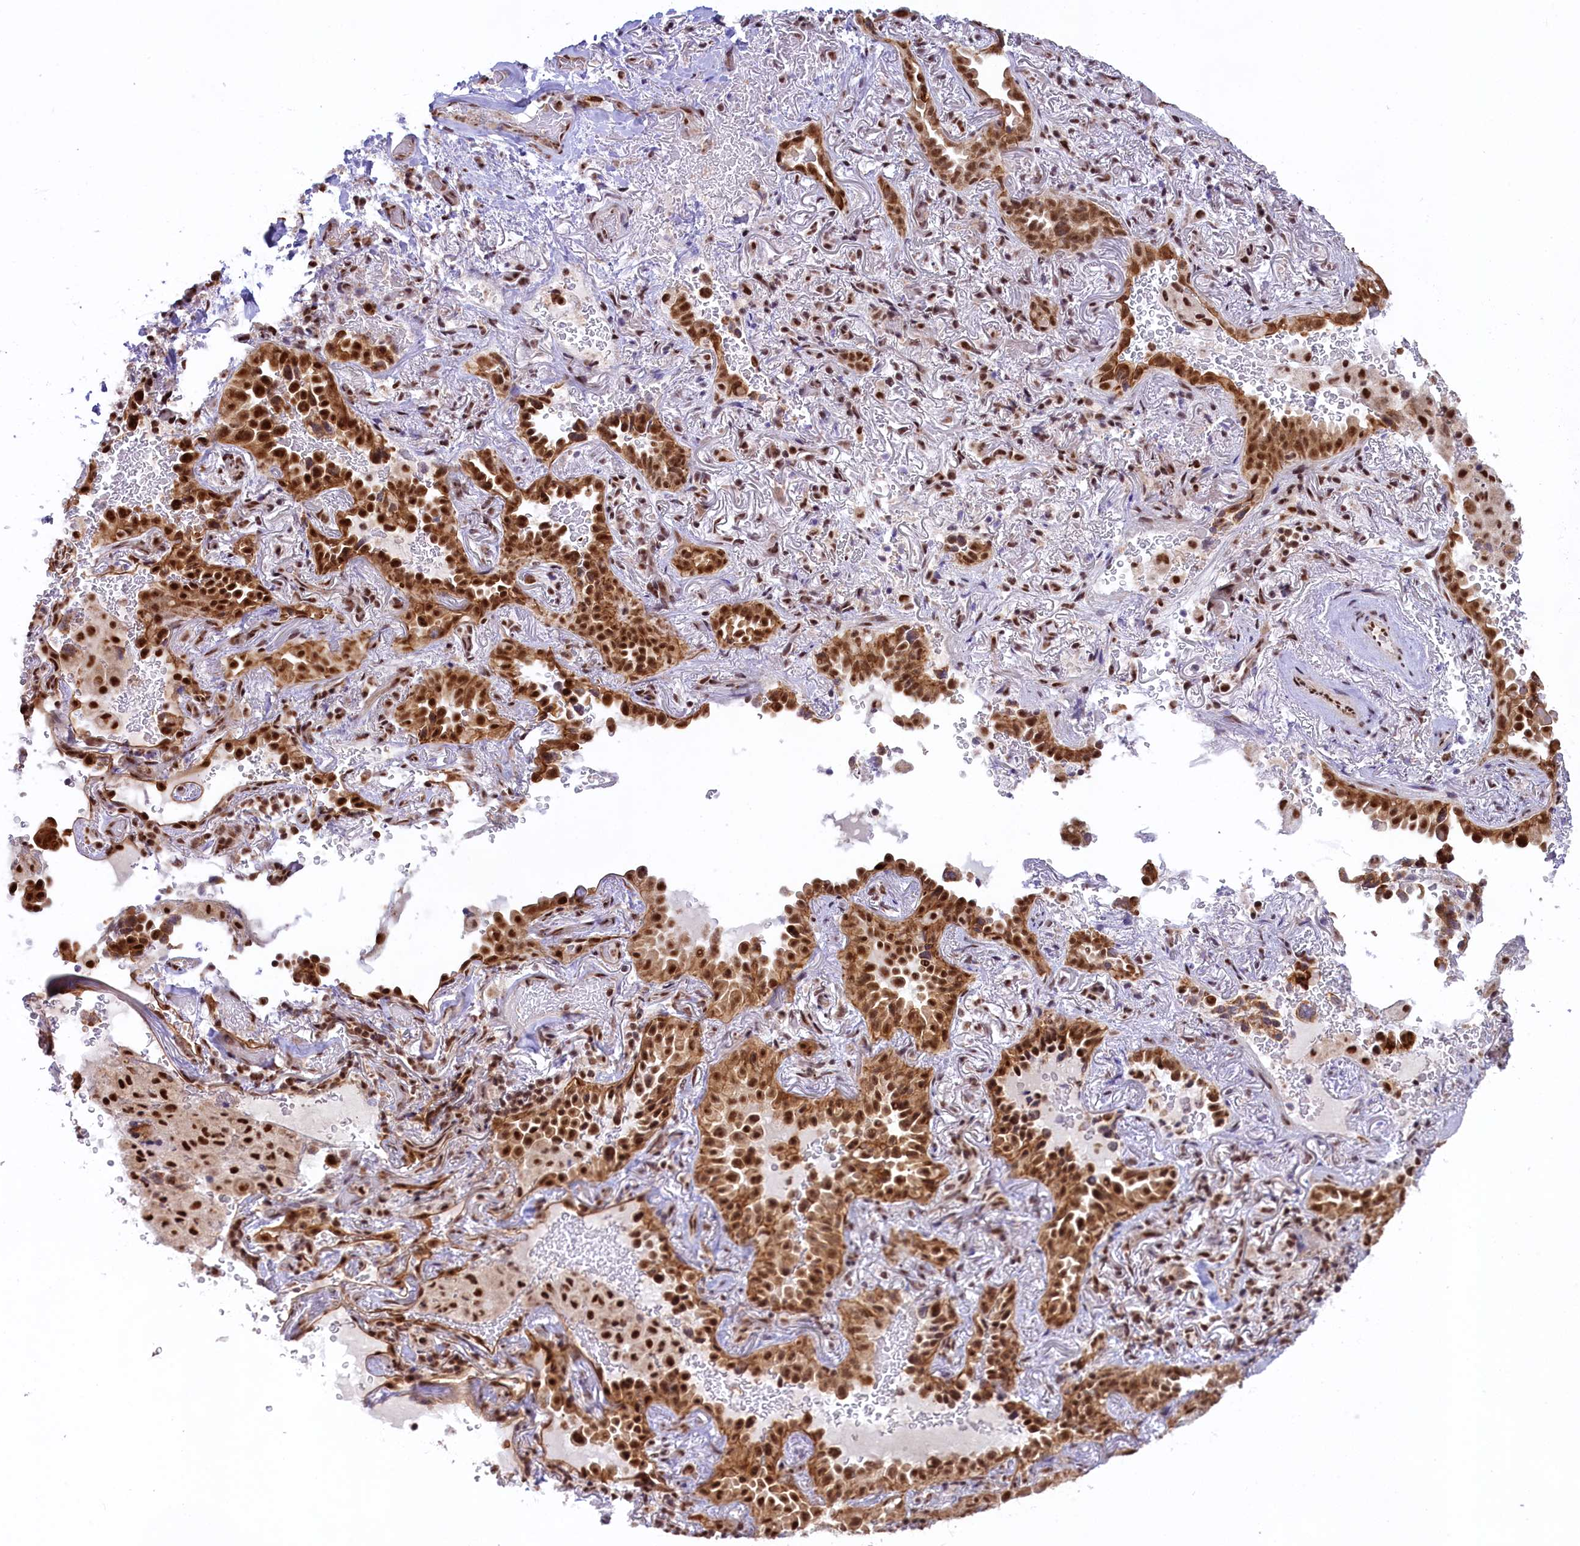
{"staining": {"intensity": "strong", "quantity": ">75%", "location": "cytoplasmic/membranous,nuclear"}, "tissue": "lung cancer", "cell_type": "Tumor cells", "image_type": "cancer", "snomed": [{"axis": "morphology", "description": "Adenocarcinoma, NOS"}, {"axis": "topography", "description": "Lung"}], "caption": "Approximately >75% of tumor cells in human lung cancer reveal strong cytoplasmic/membranous and nuclear protein expression as visualized by brown immunohistochemical staining.", "gene": "CARD8", "patient": {"sex": "female", "age": 69}}